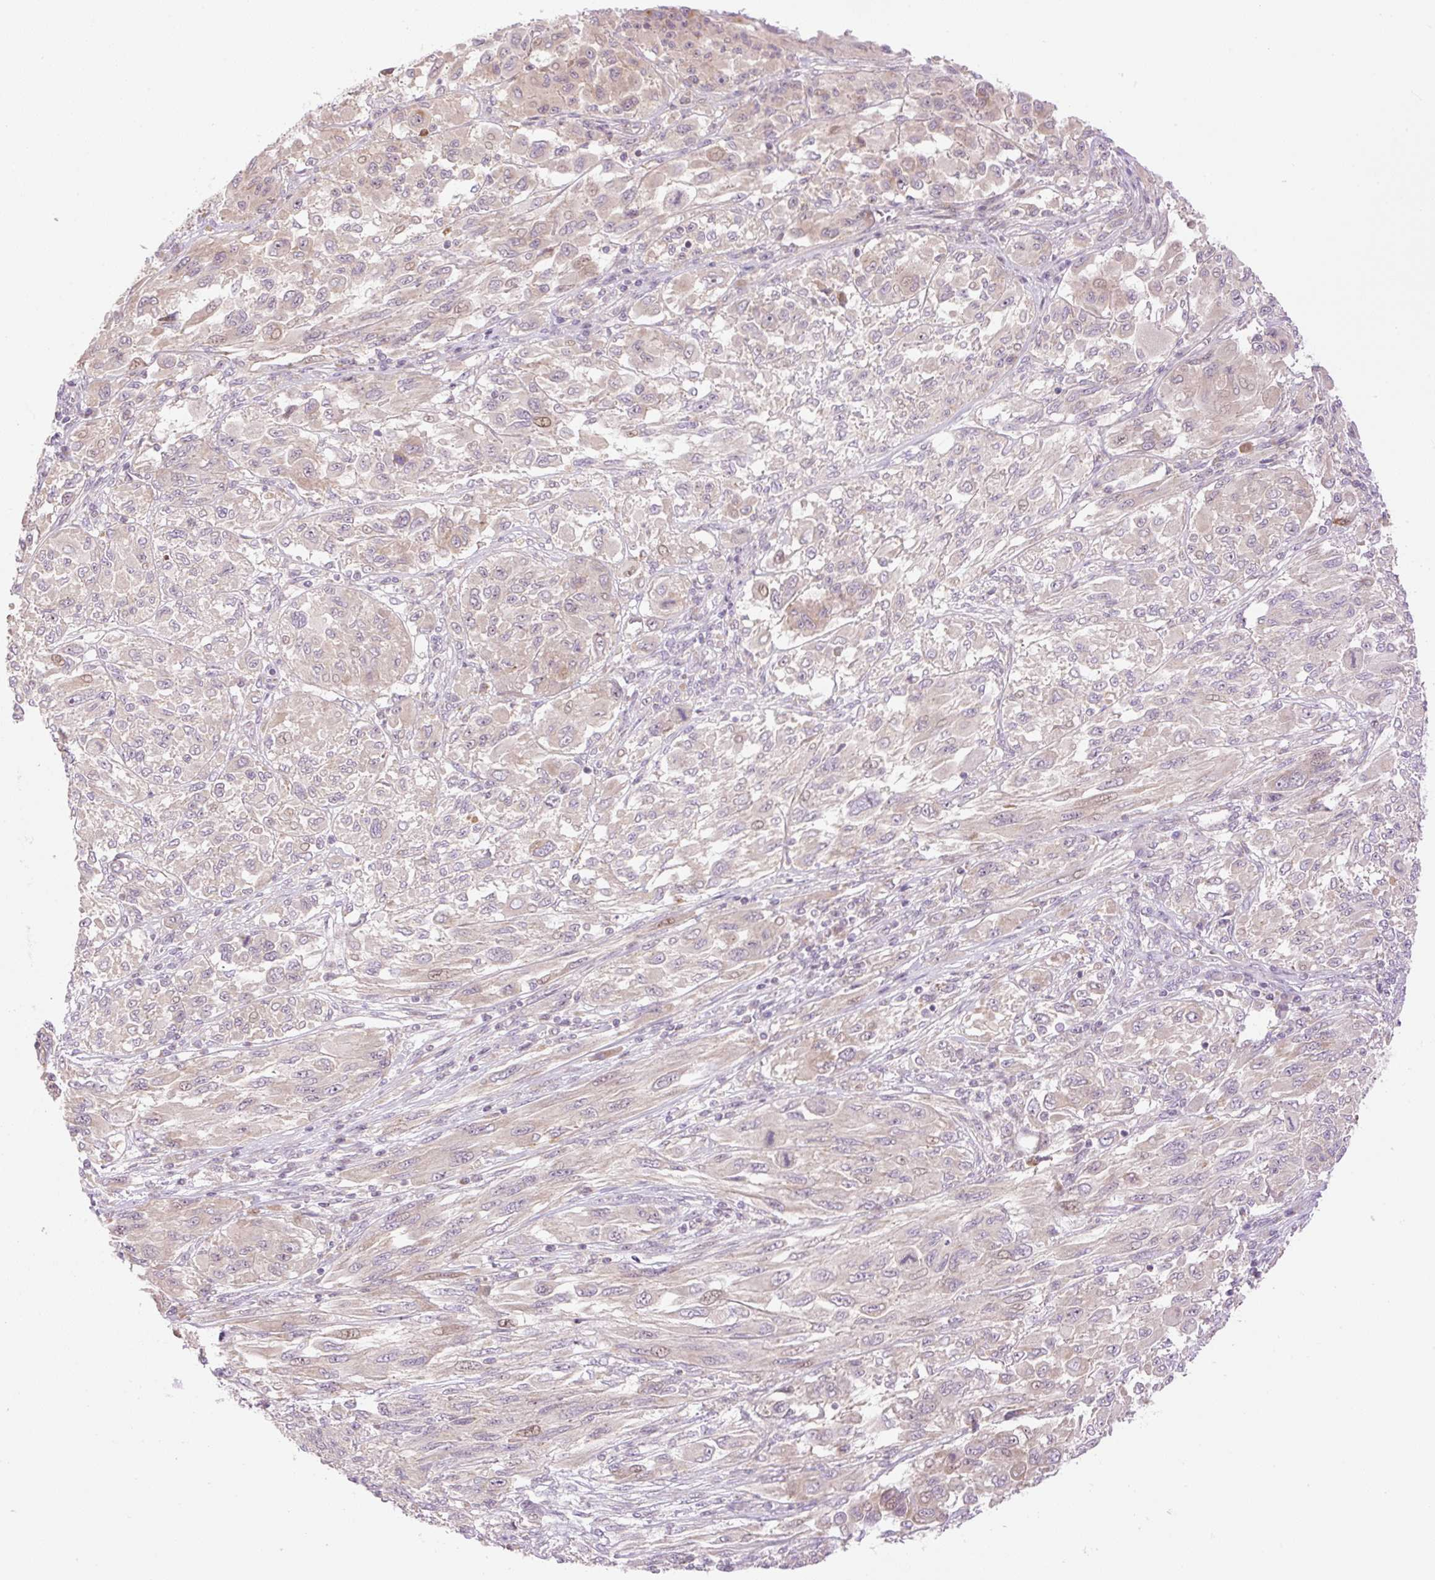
{"staining": {"intensity": "weak", "quantity": "<25%", "location": "nuclear"}, "tissue": "melanoma", "cell_type": "Tumor cells", "image_type": "cancer", "snomed": [{"axis": "morphology", "description": "Malignant melanoma, NOS"}, {"axis": "topography", "description": "Skin"}], "caption": "DAB immunohistochemical staining of human malignant melanoma demonstrates no significant positivity in tumor cells.", "gene": "ZNF394", "patient": {"sex": "female", "age": 91}}